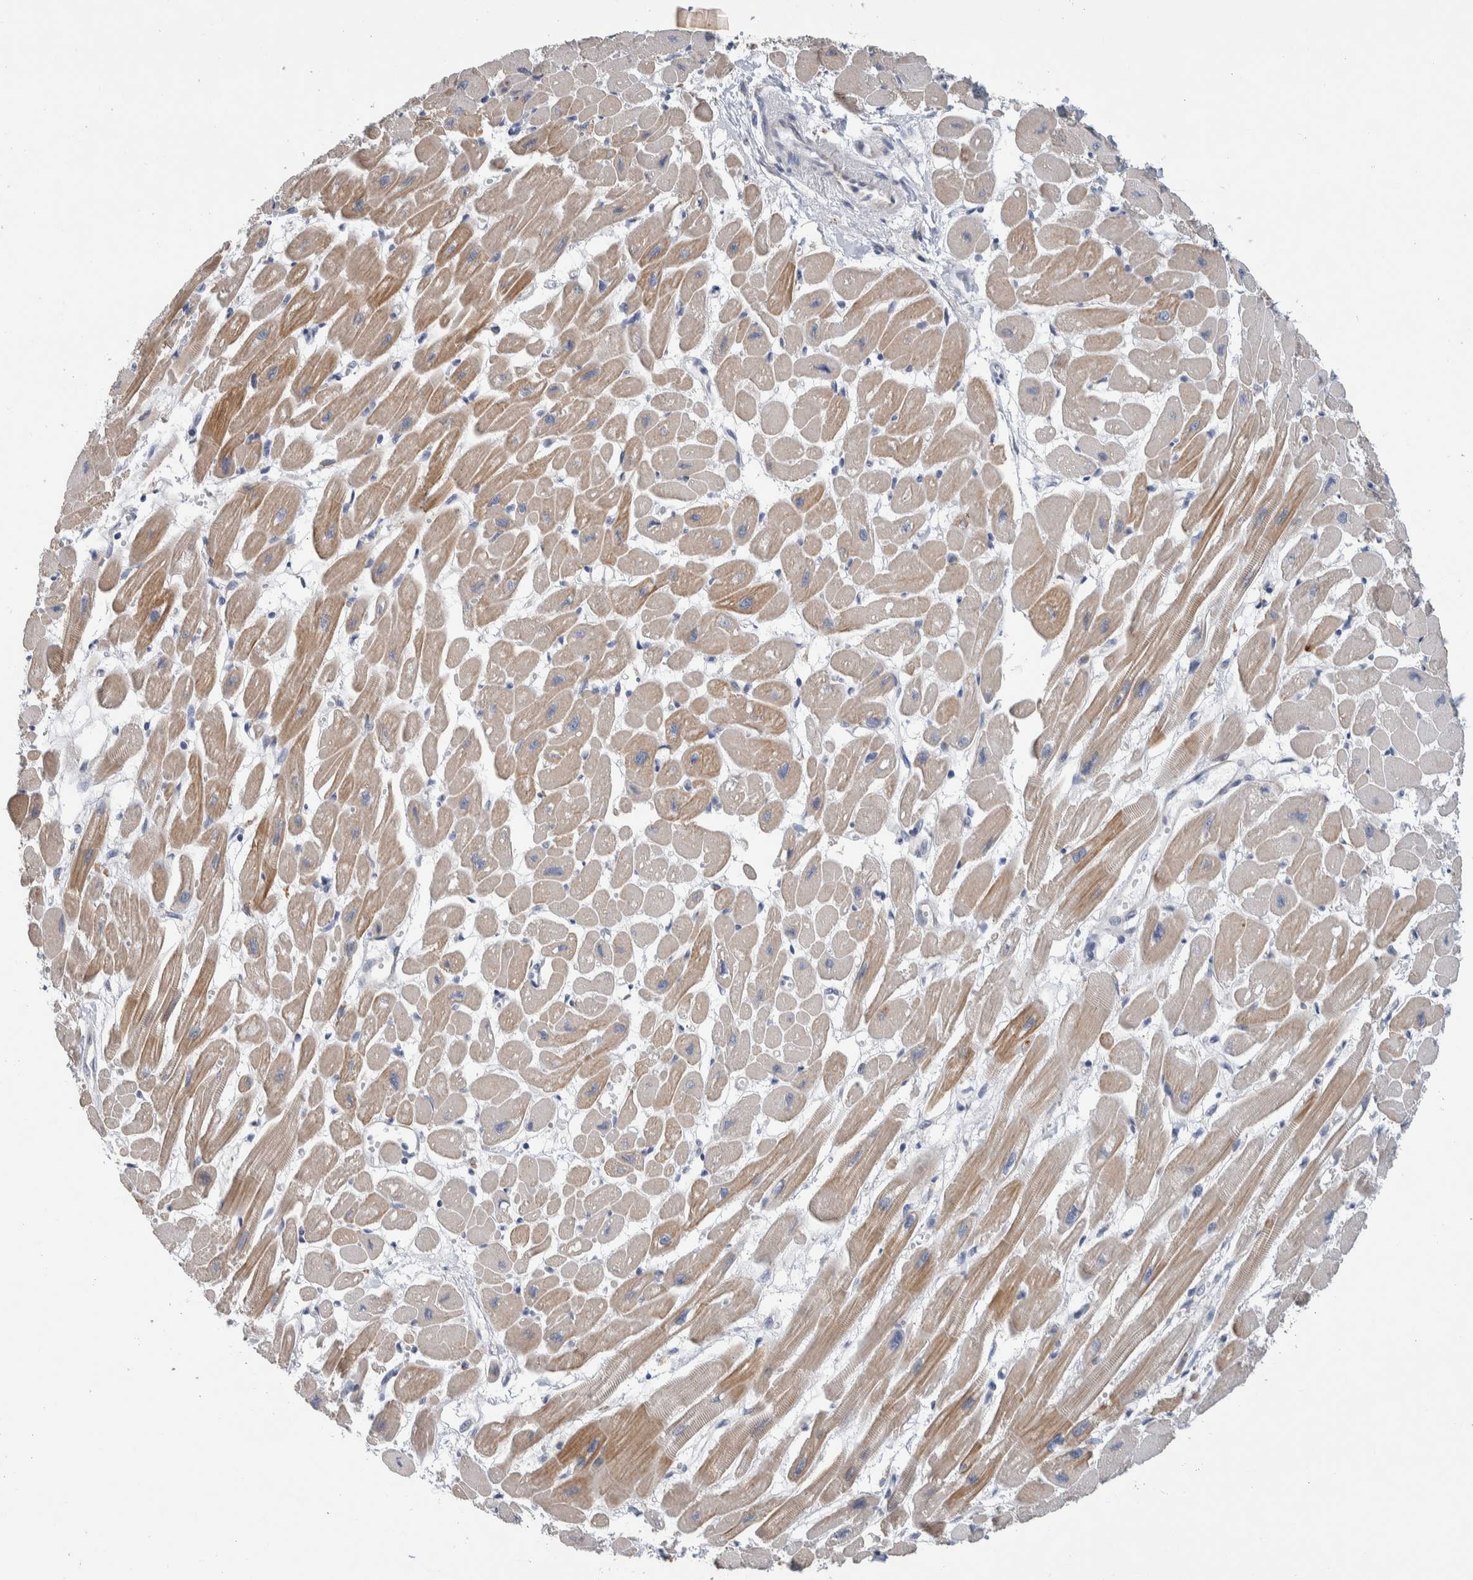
{"staining": {"intensity": "moderate", "quantity": ">75%", "location": "cytoplasmic/membranous"}, "tissue": "heart muscle", "cell_type": "Cardiomyocytes", "image_type": "normal", "snomed": [{"axis": "morphology", "description": "Normal tissue, NOS"}, {"axis": "topography", "description": "Heart"}], "caption": "This image reveals immunohistochemistry (IHC) staining of benign heart muscle, with medium moderate cytoplasmic/membranous positivity in about >75% of cardiomyocytes.", "gene": "ENGASE", "patient": {"sex": "female", "age": 54}}